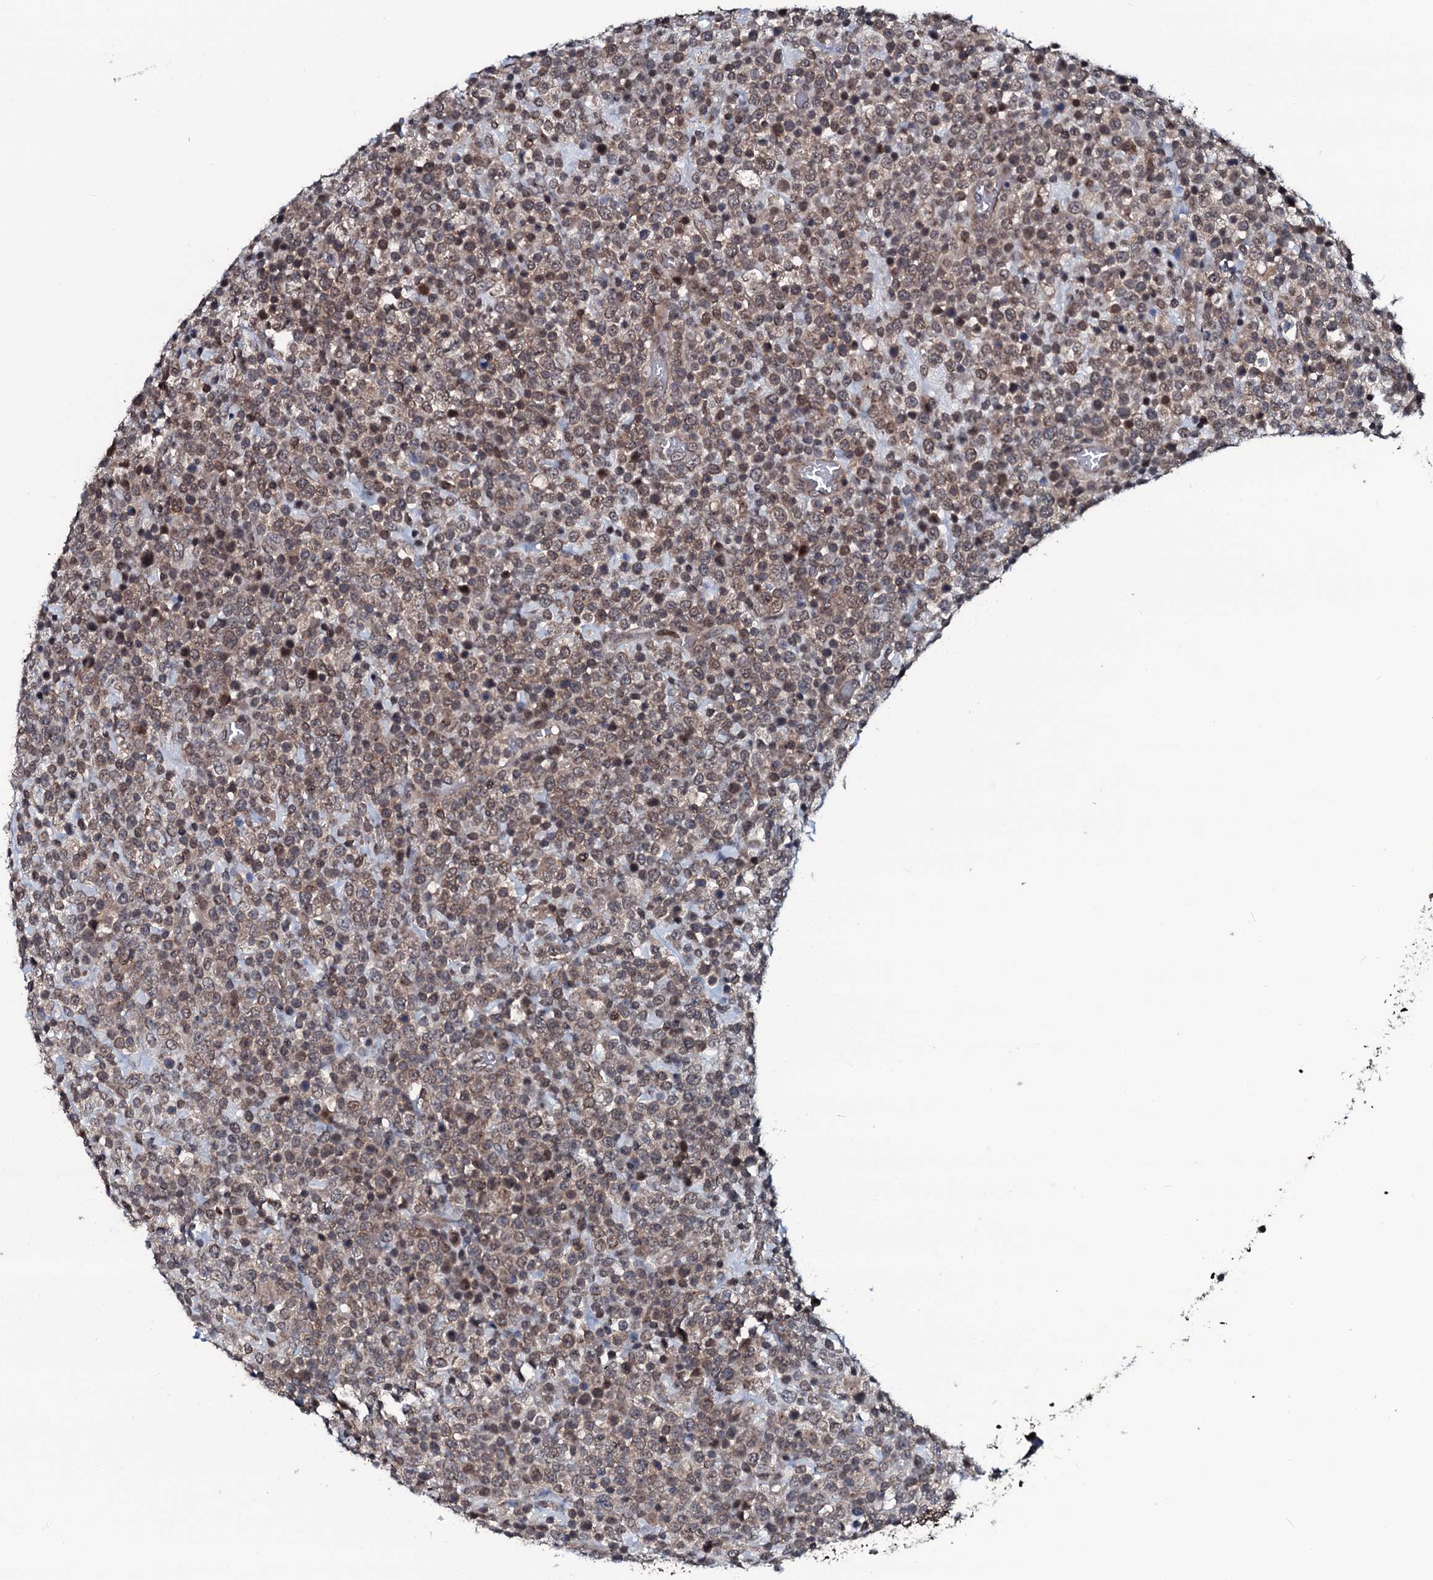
{"staining": {"intensity": "moderate", "quantity": ">75%", "location": "cytoplasmic/membranous,nuclear"}, "tissue": "lymphoma", "cell_type": "Tumor cells", "image_type": "cancer", "snomed": [{"axis": "morphology", "description": "Malignant lymphoma, non-Hodgkin's type, High grade"}, {"axis": "topography", "description": "Colon"}], "caption": "Tumor cells display medium levels of moderate cytoplasmic/membranous and nuclear expression in approximately >75% of cells in high-grade malignant lymphoma, non-Hodgkin's type.", "gene": "OGFOD2", "patient": {"sex": "female", "age": 53}}